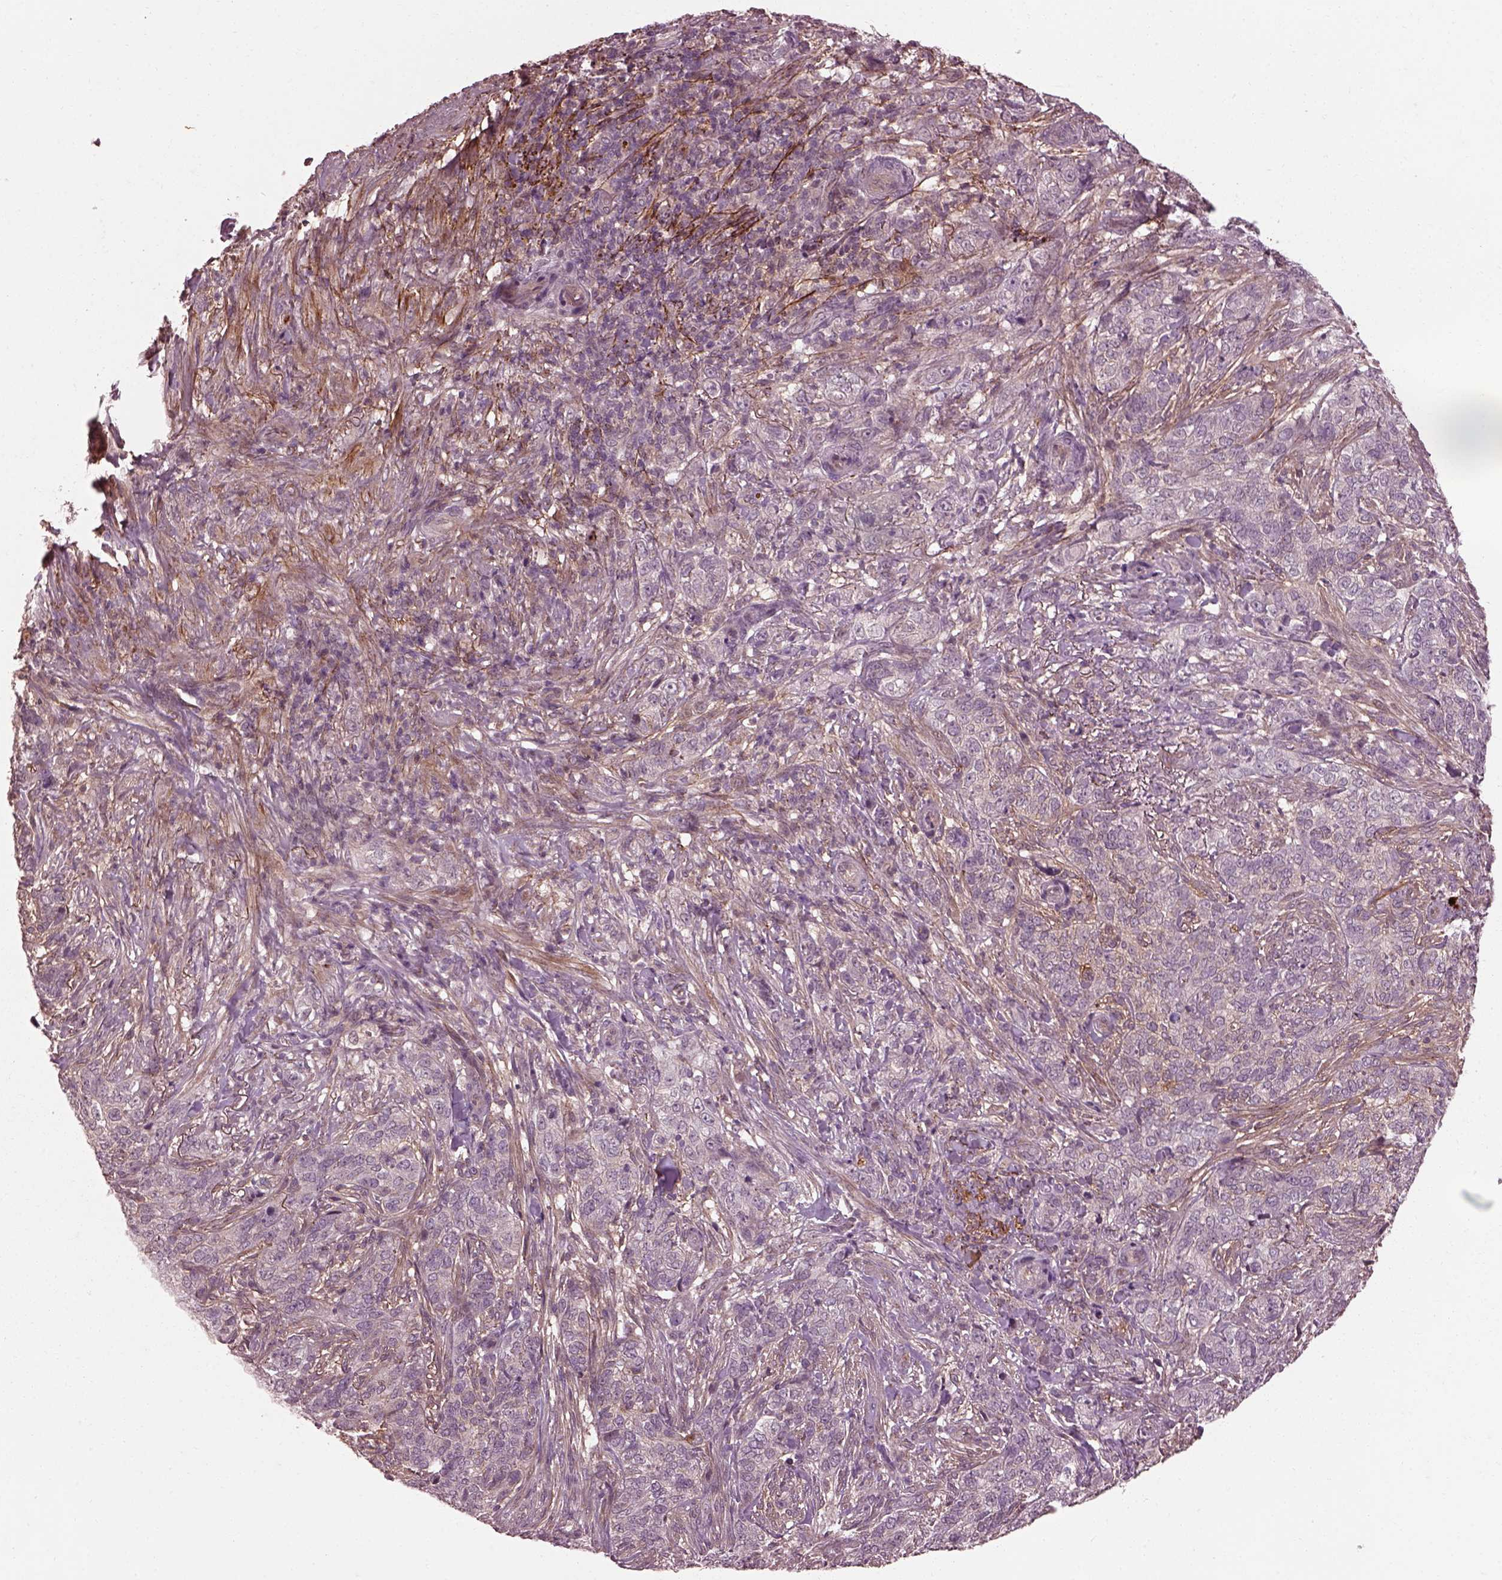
{"staining": {"intensity": "negative", "quantity": "none", "location": "none"}, "tissue": "skin cancer", "cell_type": "Tumor cells", "image_type": "cancer", "snomed": [{"axis": "morphology", "description": "Basal cell carcinoma"}, {"axis": "topography", "description": "Skin"}], "caption": "This is an immunohistochemistry (IHC) histopathology image of basal cell carcinoma (skin). There is no expression in tumor cells.", "gene": "EFEMP1", "patient": {"sex": "female", "age": 69}}